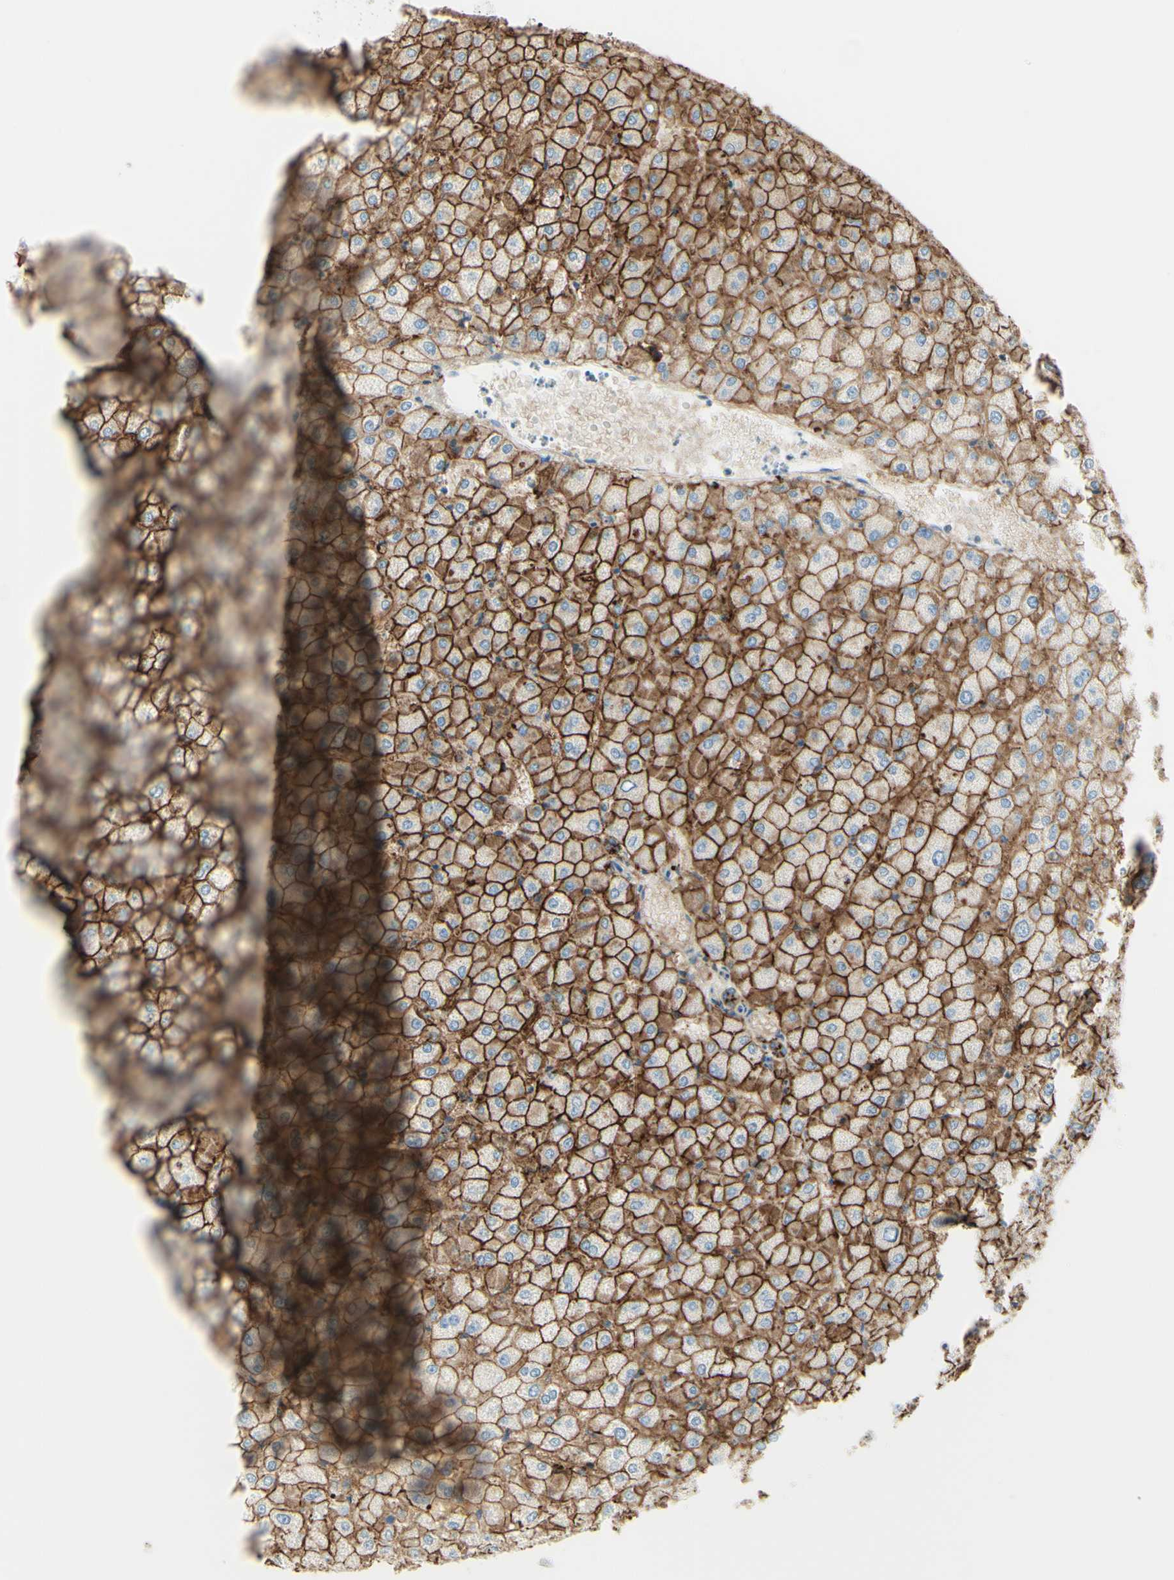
{"staining": {"intensity": "strong", "quantity": ">75%", "location": "cytoplasmic/membranous"}, "tissue": "liver", "cell_type": "Cholangiocytes", "image_type": "normal", "snomed": [{"axis": "morphology", "description": "Normal tissue, NOS"}, {"axis": "topography", "description": "Liver"}], "caption": "Immunohistochemical staining of benign human liver exhibits strong cytoplasmic/membranous protein expression in approximately >75% of cholangiocytes.", "gene": "ALCAM", "patient": {"sex": "female", "age": 32}}